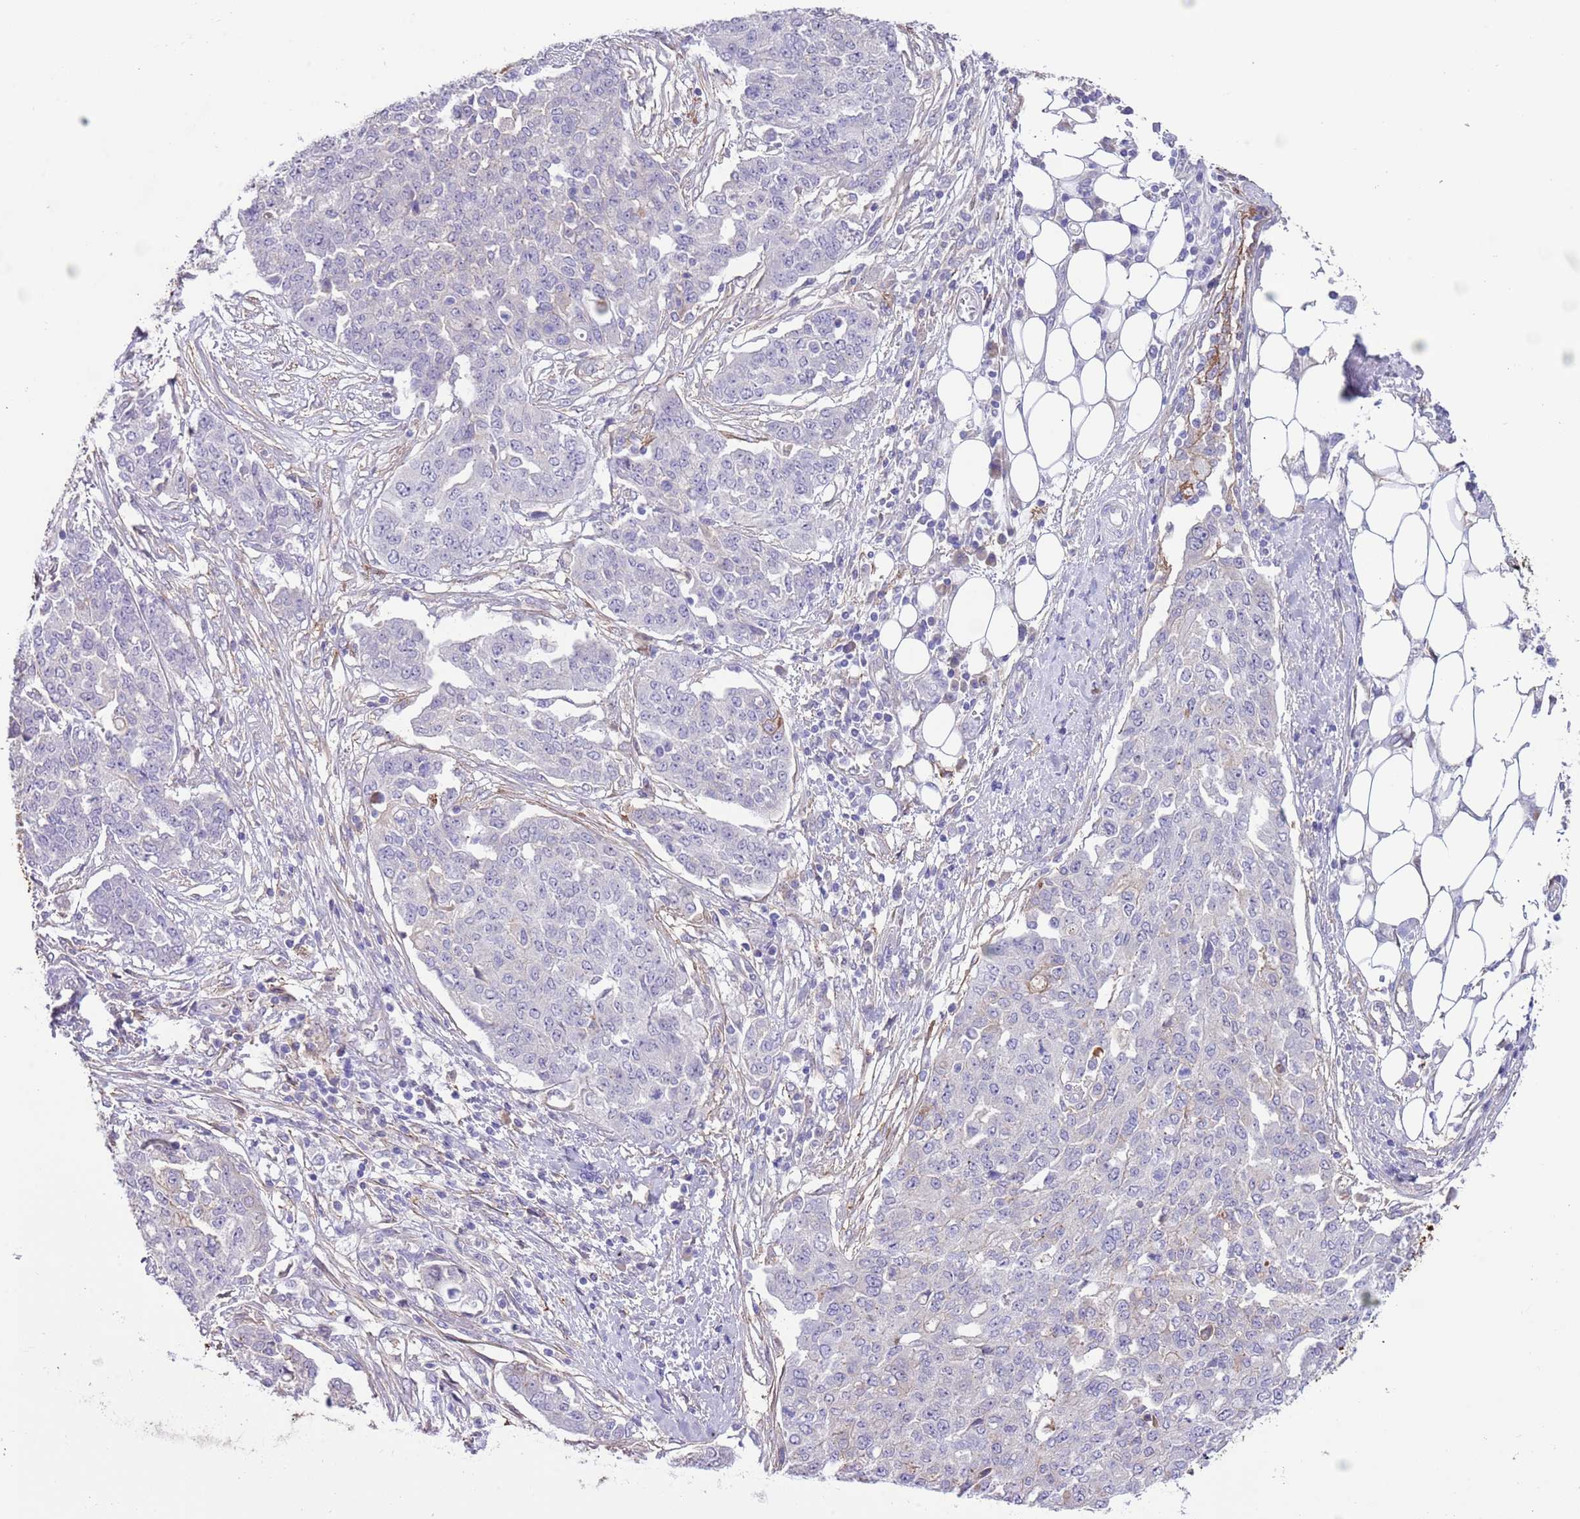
{"staining": {"intensity": "negative", "quantity": "none", "location": "none"}, "tissue": "ovarian cancer", "cell_type": "Tumor cells", "image_type": "cancer", "snomed": [{"axis": "morphology", "description": "Cystadenocarcinoma, serous, NOS"}, {"axis": "topography", "description": "Soft tissue"}, {"axis": "topography", "description": "Ovary"}], "caption": "Photomicrograph shows no significant protein positivity in tumor cells of ovarian cancer. (Brightfield microscopy of DAB (3,3'-diaminobenzidine) immunohistochemistry (IHC) at high magnification).", "gene": "IGF1", "patient": {"sex": "female", "age": 57}}